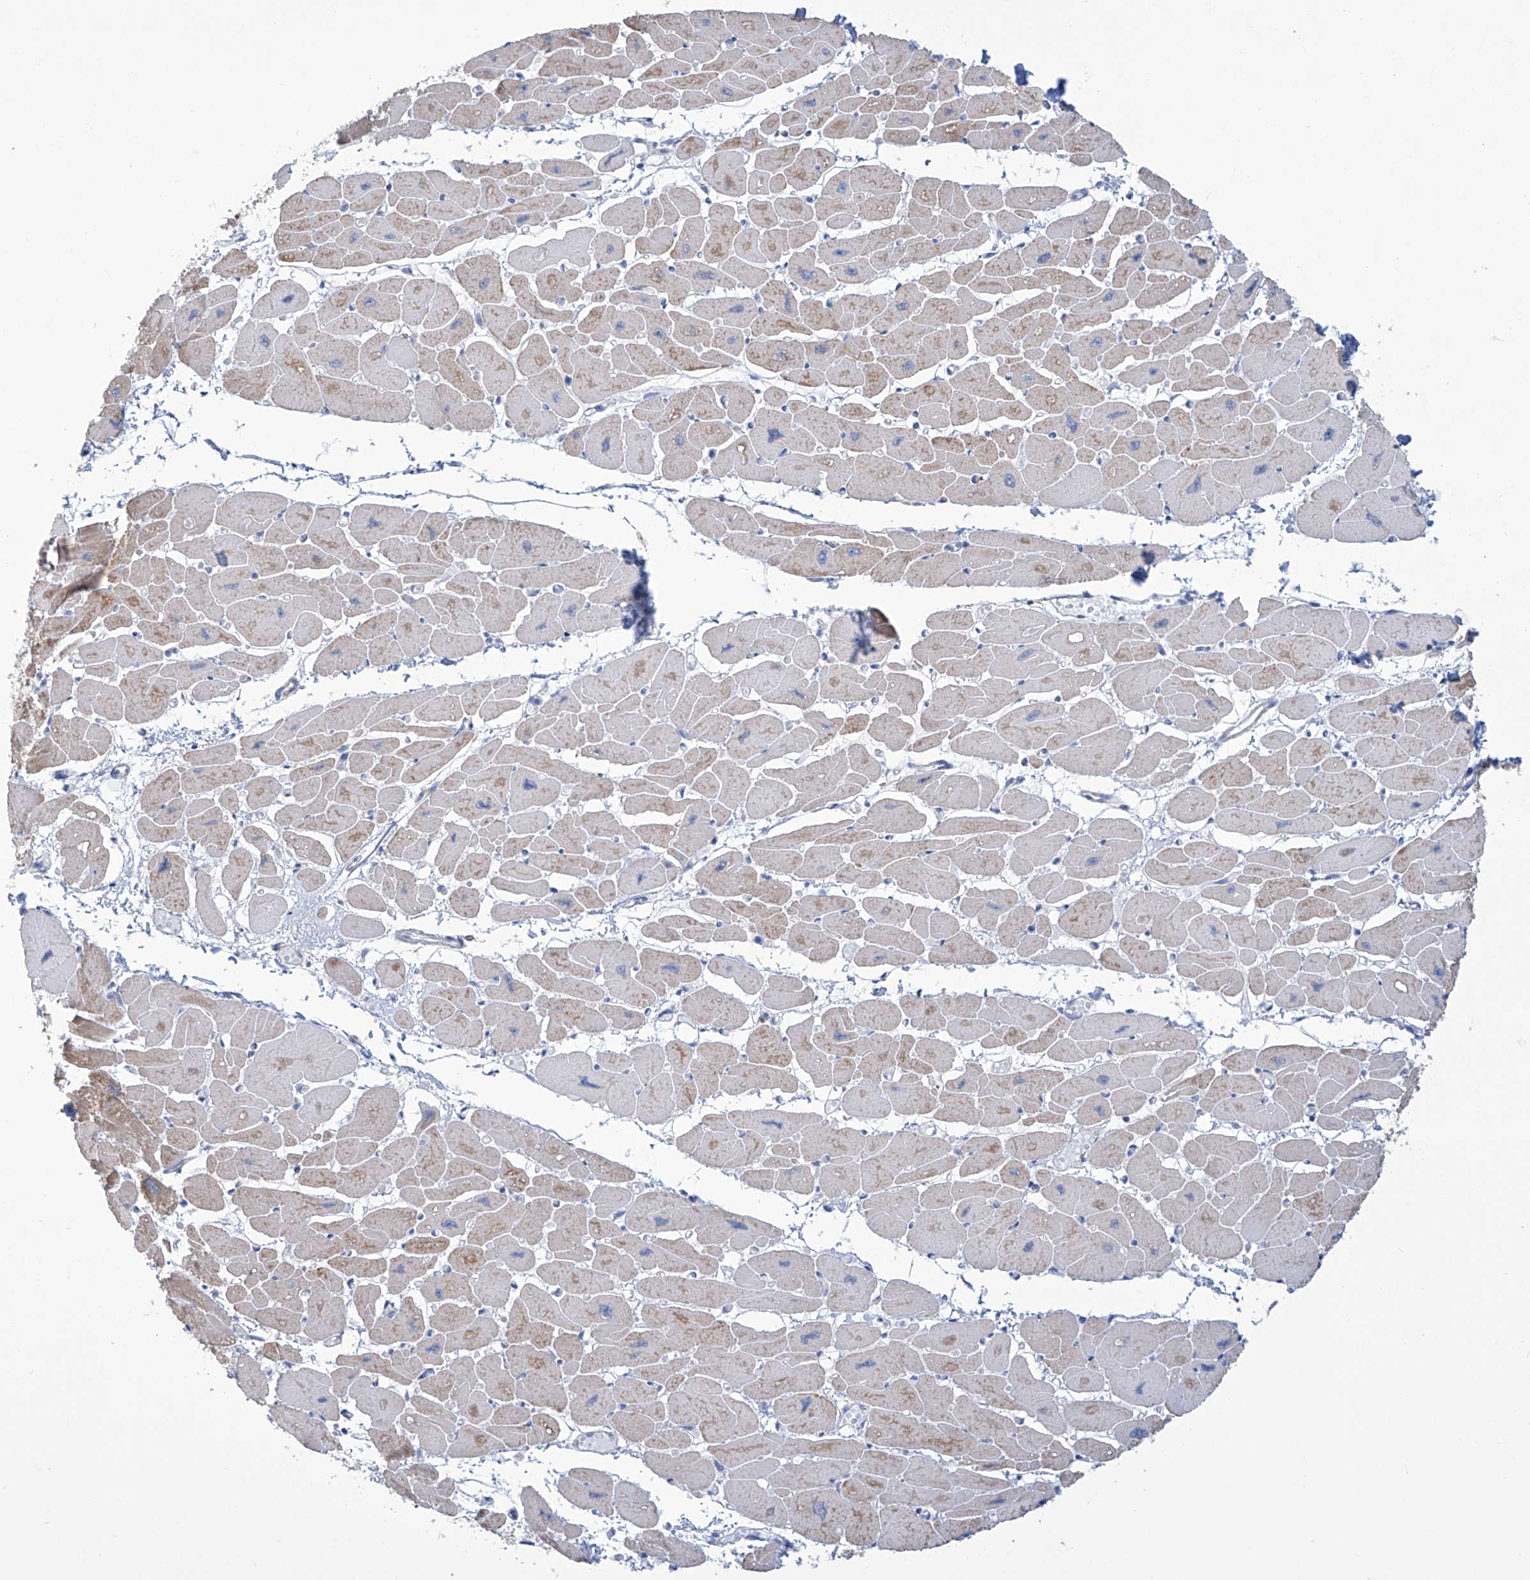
{"staining": {"intensity": "weak", "quantity": "25%-75%", "location": "cytoplasmic/membranous"}, "tissue": "heart muscle", "cell_type": "Cardiomyocytes", "image_type": "normal", "snomed": [{"axis": "morphology", "description": "Normal tissue, NOS"}, {"axis": "topography", "description": "Heart"}], "caption": "Immunohistochemistry (IHC) (DAB) staining of normal human heart muscle exhibits weak cytoplasmic/membranous protein positivity in approximately 25%-75% of cardiomyocytes.", "gene": "ALDH6A1", "patient": {"sex": "female", "age": 54}}